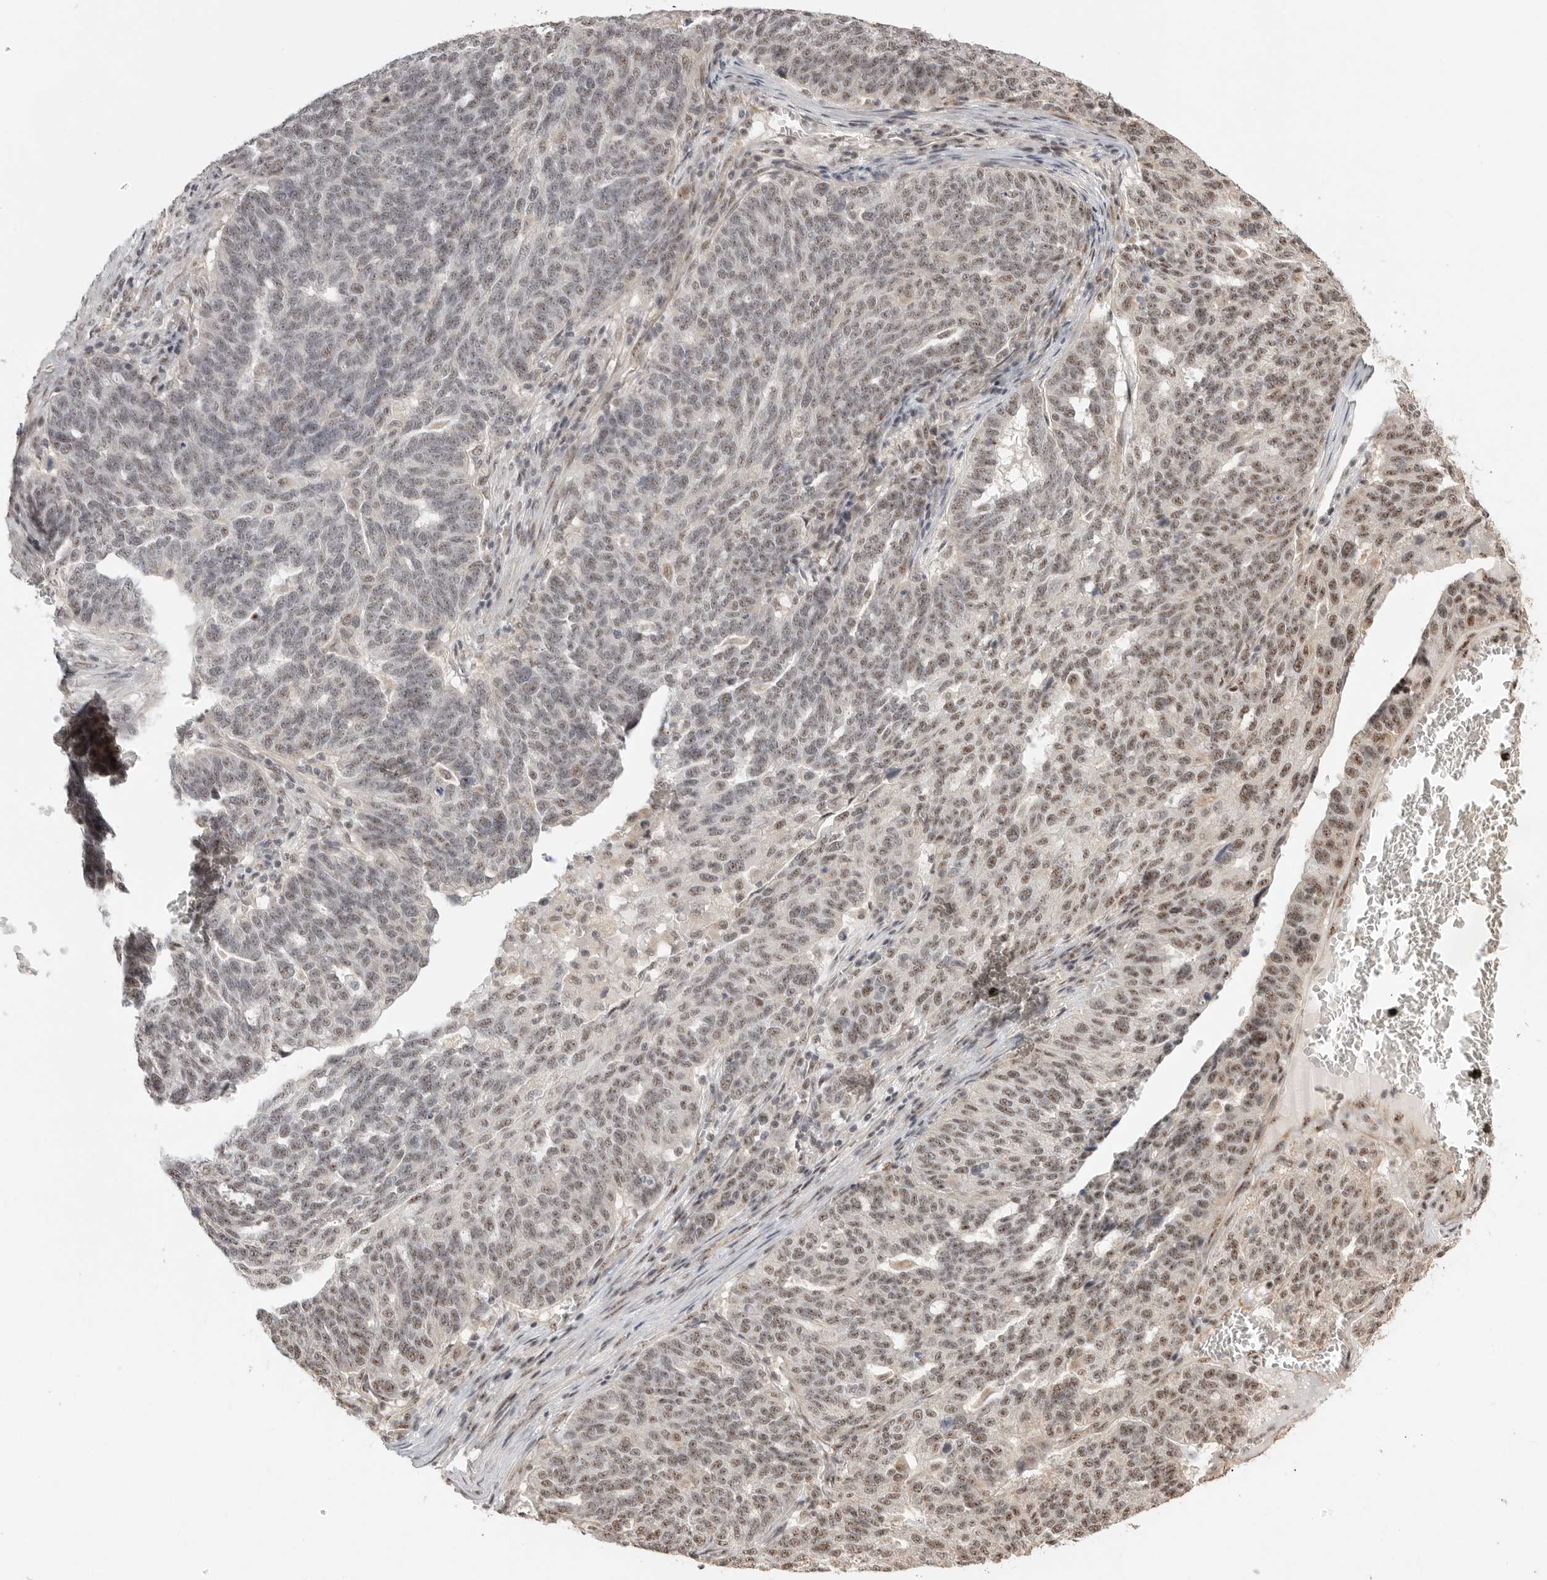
{"staining": {"intensity": "weak", "quantity": "25%-75%", "location": "nuclear"}, "tissue": "ovarian cancer", "cell_type": "Tumor cells", "image_type": "cancer", "snomed": [{"axis": "morphology", "description": "Cystadenocarcinoma, serous, NOS"}, {"axis": "topography", "description": "Ovary"}], "caption": "A brown stain highlights weak nuclear expression of a protein in human ovarian serous cystadenocarcinoma tumor cells. (DAB IHC, brown staining for protein, blue staining for nuclei).", "gene": "POMP", "patient": {"sex": "female", "age": 59}}